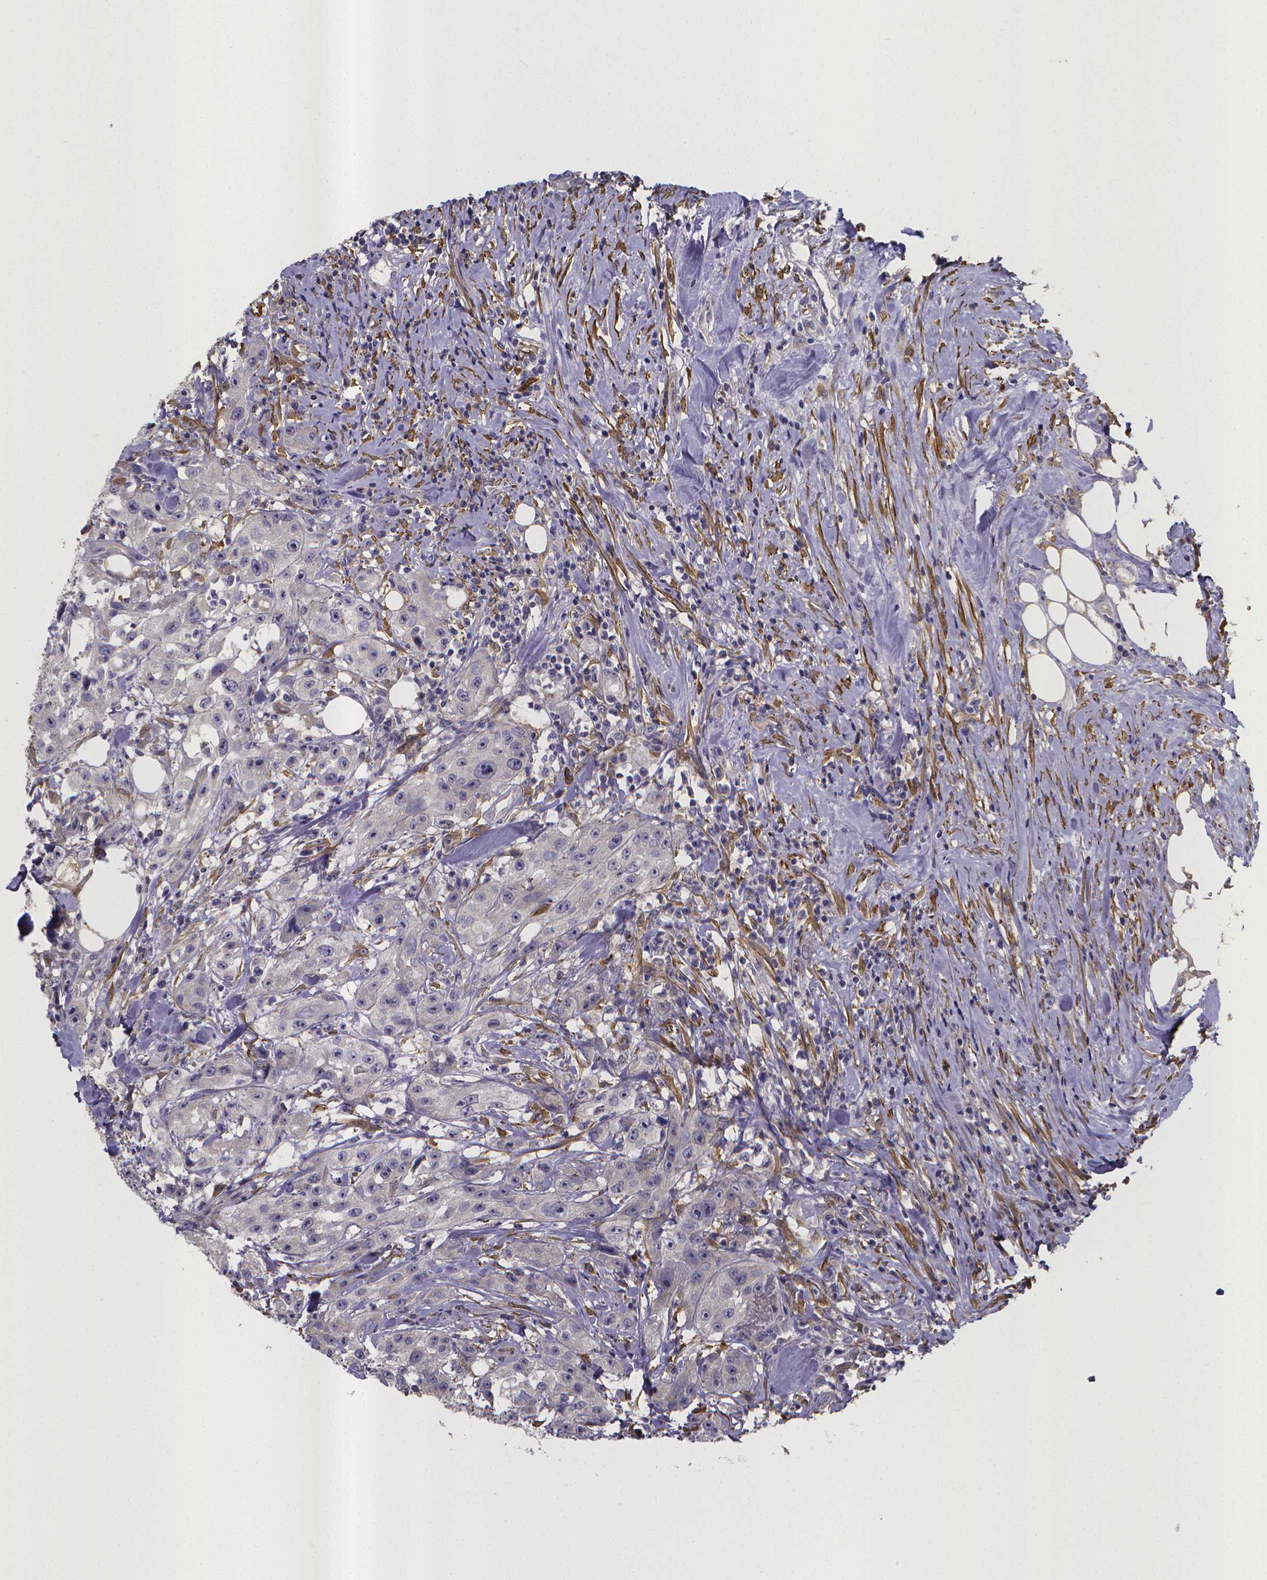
{"staining": {"intensity": "negative", "quantity": "none", "location": "none"}, "tissue": "urothelial cancer", "cell_type": "Tumor cells", "image_type": "cancer", "snomed": [{"axis": "morphology", "description": "Urothelial carcinoma, High grade"}, {"axis": "topography", "description": "Urinary bladder"}], "caption": "Urothelial carcinoma (high-grade) stained for a protein using immunohistochemistry reveals no staining tumor cells.", "gene": "RERG", "patient": {"sex": "male", "age": 79}}